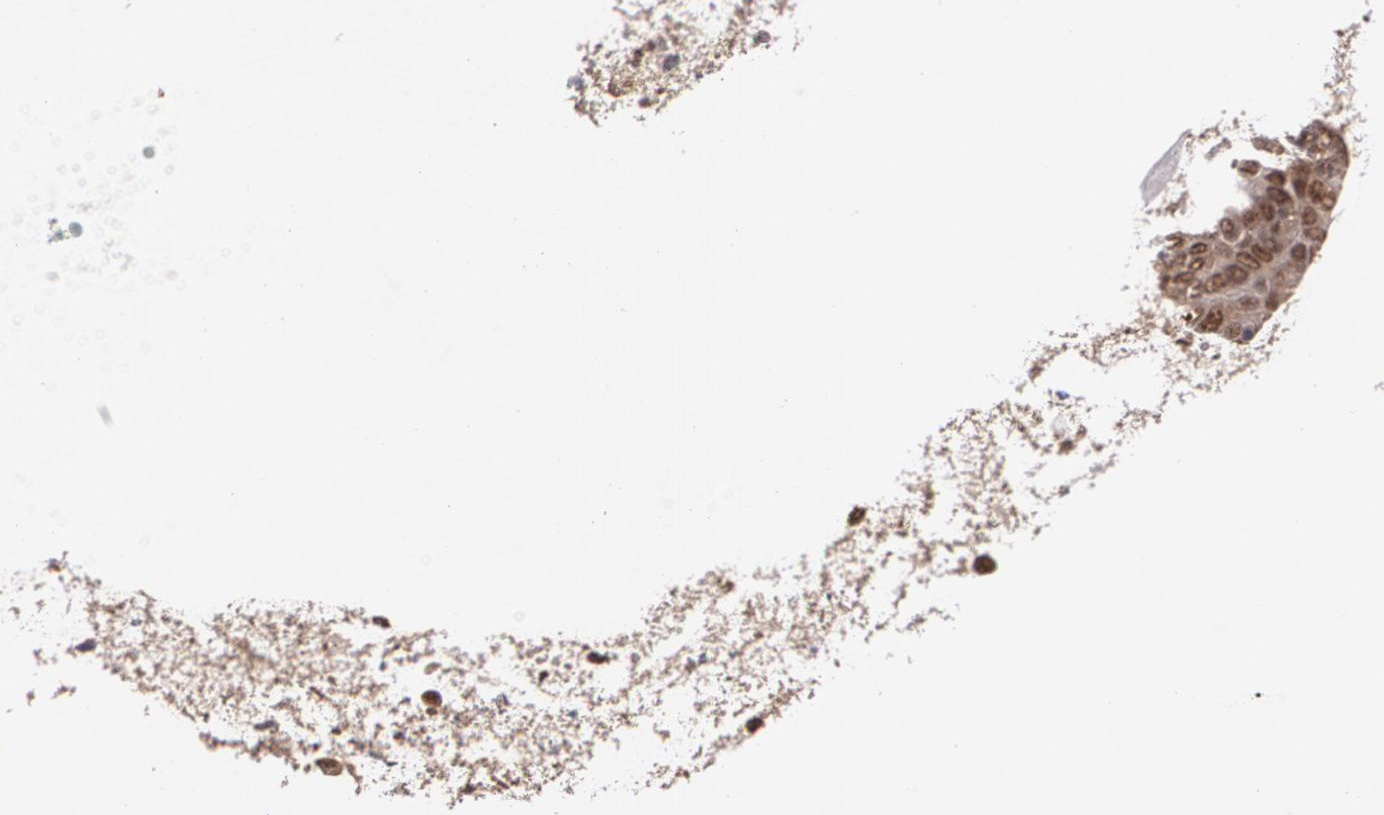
{"staining": {"intensity": "moderate", "quantity": "25%-75%", "location": "cytoplasmic/membranous,nuclear"}, "tissue": "skin cancer", "cell_type": "Tumor cells", "image_type": "cancer", "snomed": [{"axis": "morphology", "description": "Squamous cell carcinoma, NOS"}, {"axis": "topography", "description": "Skin"}], "caption": "IHC of human skin cancer reveals medium levels of moderate cytoplasmic/membranous and nuclear expression in approximately 25%-75% of tumor cells.", "gene": "CUL2", "patient": {"sex": "male", "age": 24}}